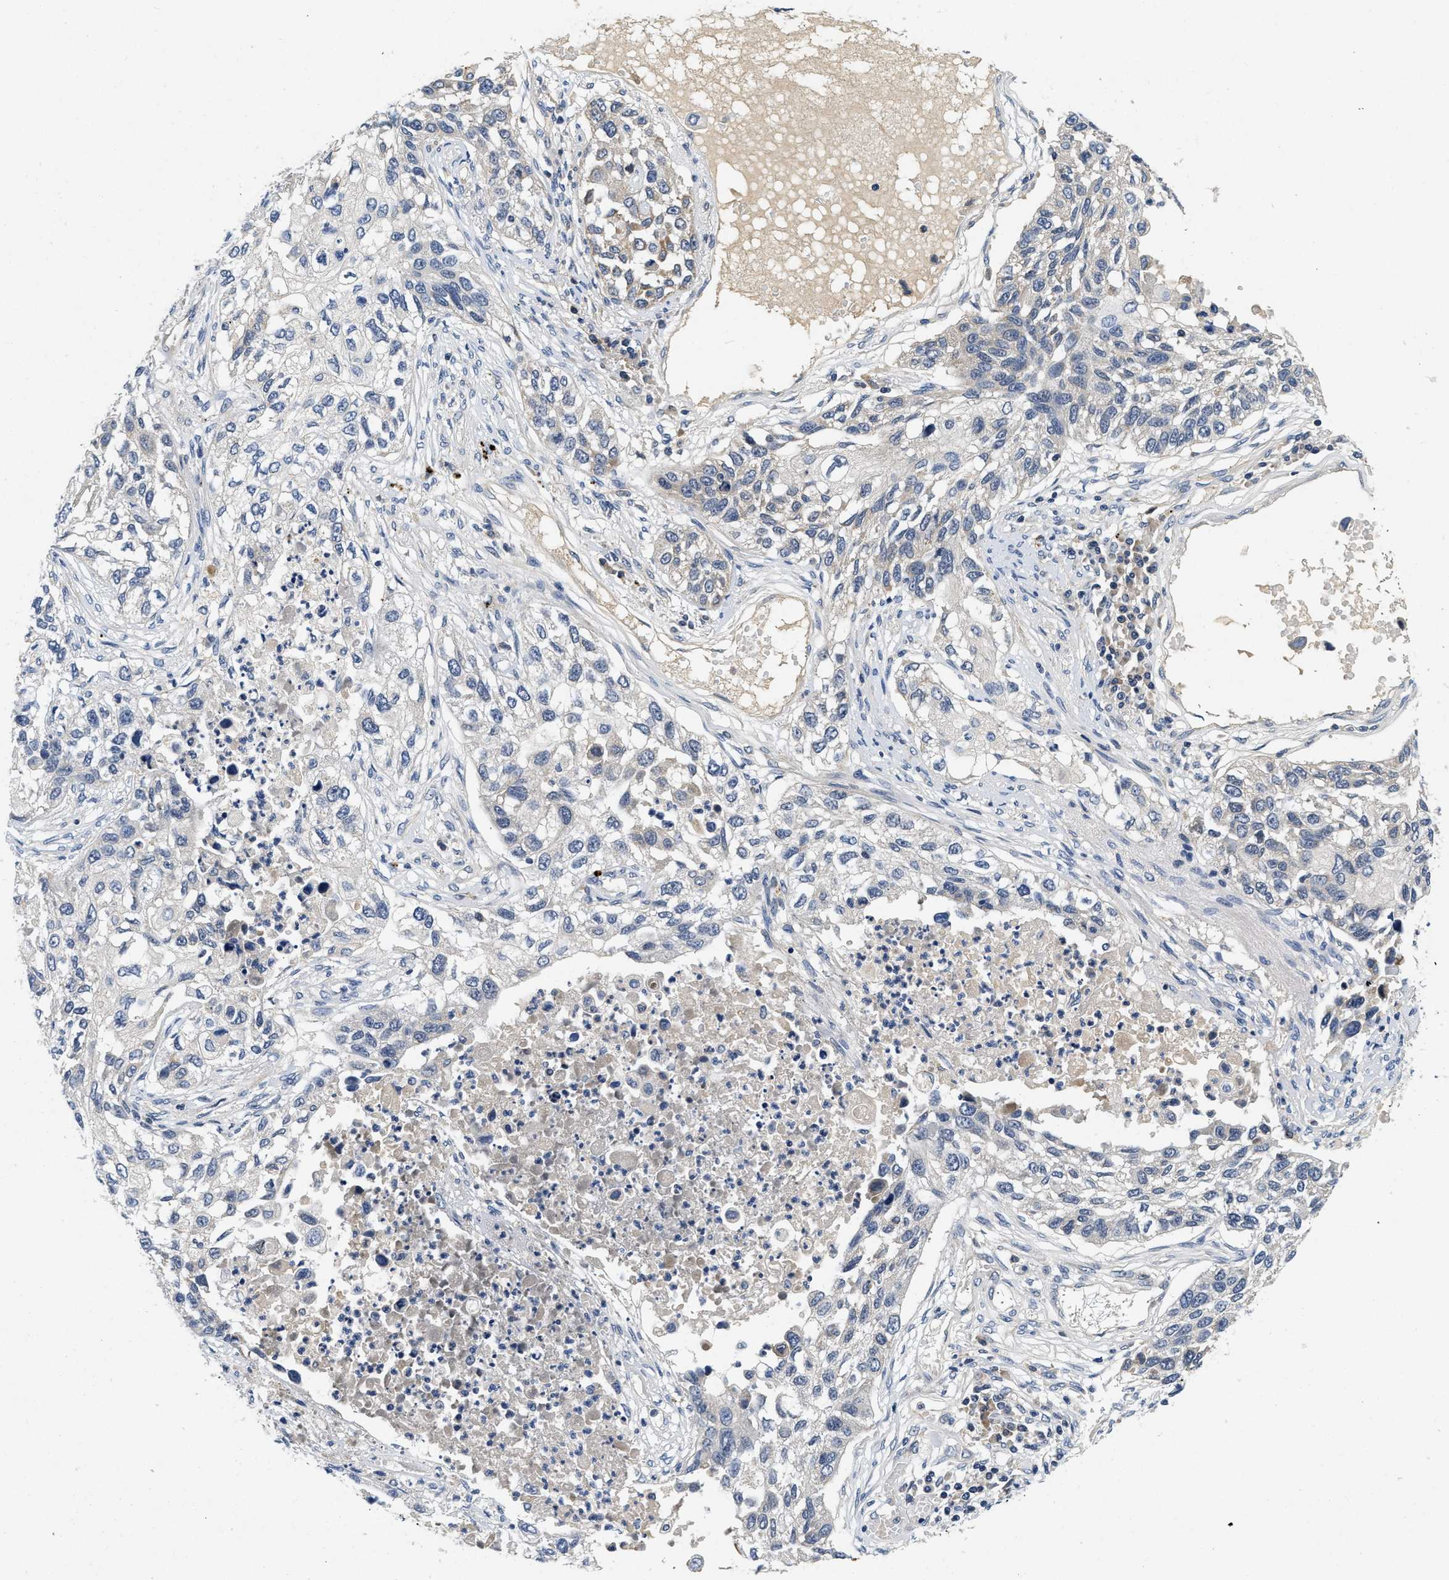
{"staining": {"intensity": "negative", "quantity": "none", "location": "none"}, "tissue": "lung cancer", "cell_type": "Tumor cells", "image_type": "cancer", "snomed": [{"axis": "morphology", "description": "Squamous cell carcinoma, NOS"}, {"axis": "topography", "description": "Lung"}], "caption": "Immunohistochemistry (IHC) photomicrograph of human squamous cell carcinoma (lung) stained for a protein (brown), which exhibits no positivity in tumor cells.", "gene": "PDP1", "patient": {"sex": "male", "age": 71}}